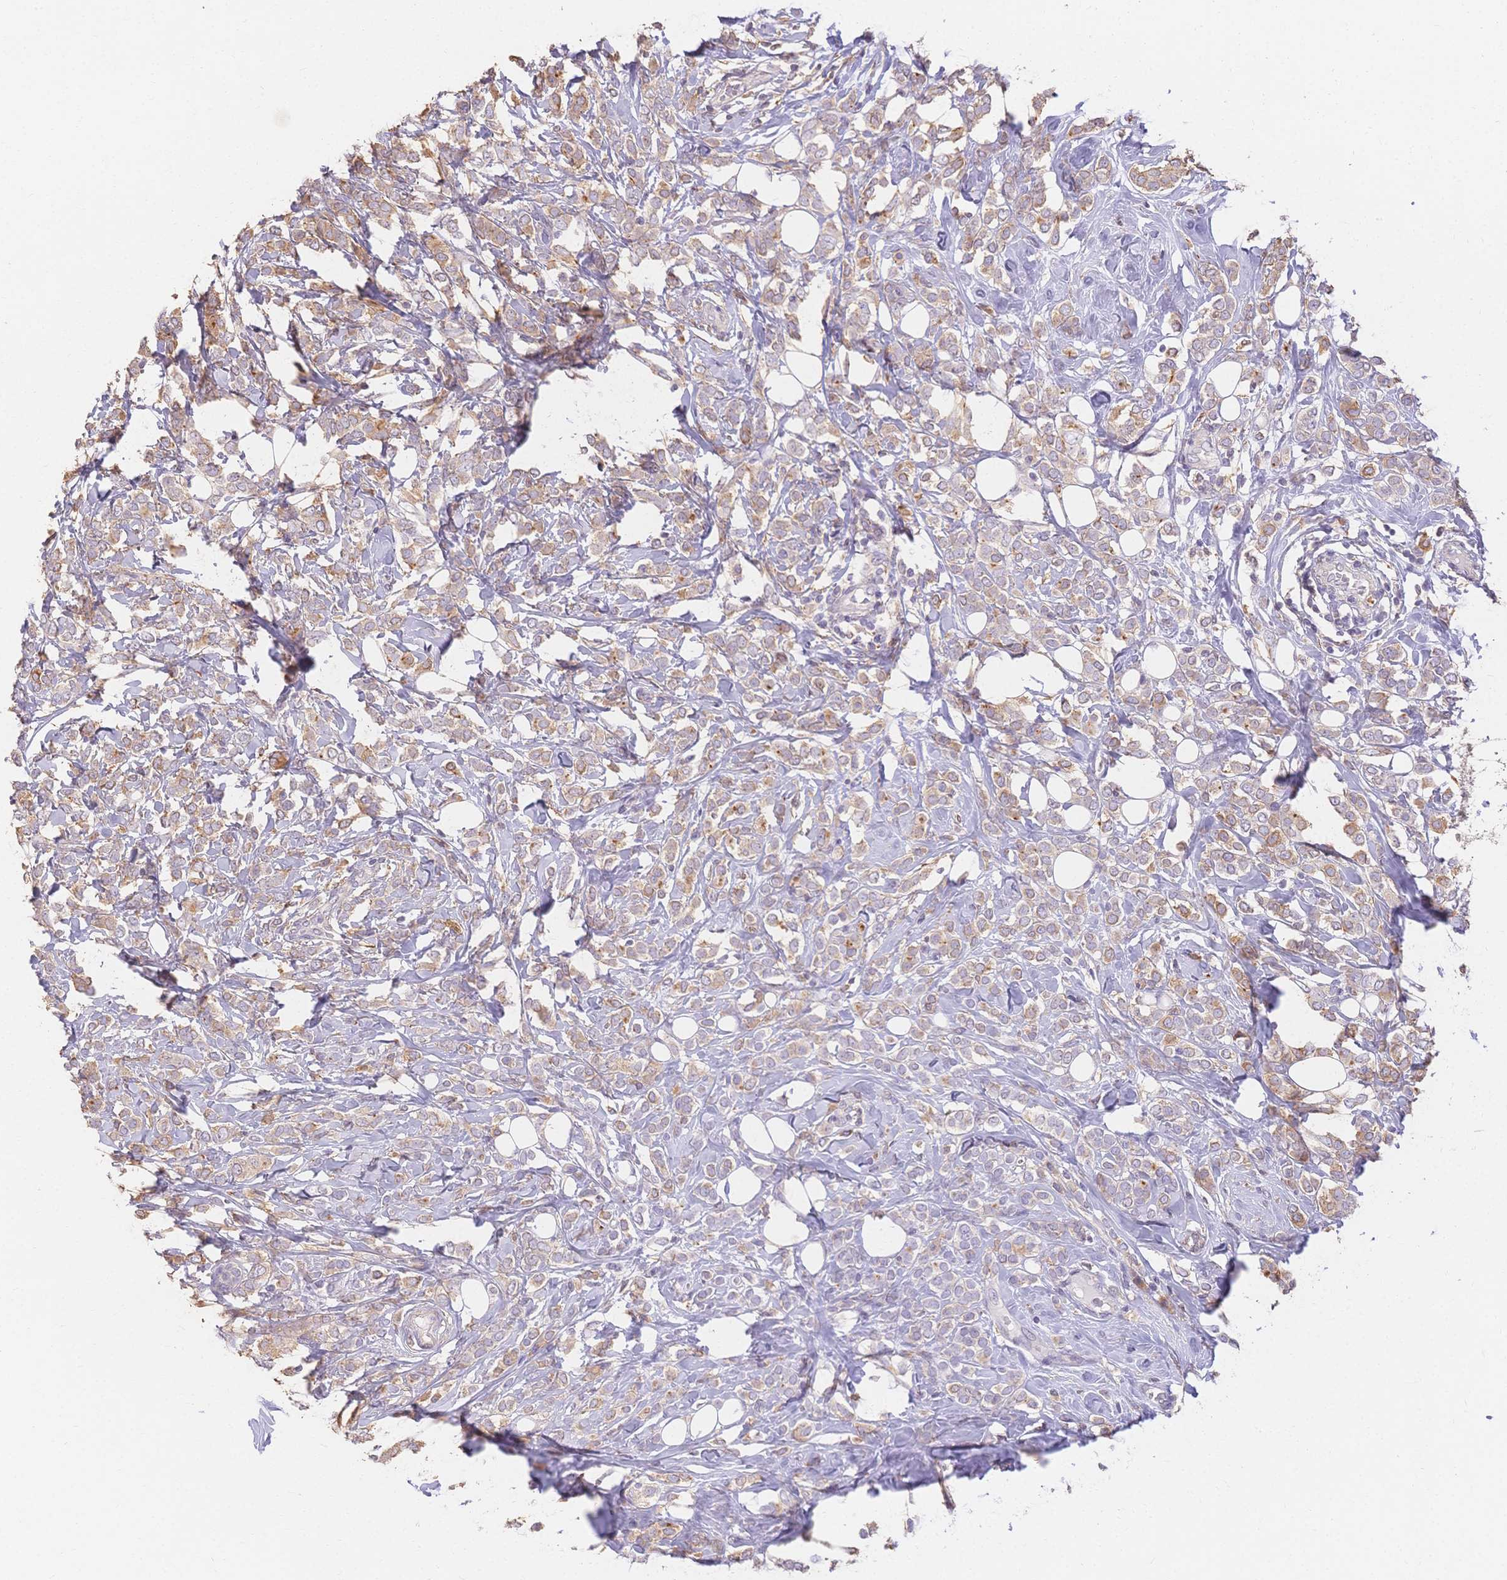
{"staining": {"intensity": "weak", "quantity": ">75%", "location": "cytoplasmic/membranous"}, "tissue": "breast cancer", "cell_type": "Tumor cells", "image_type": "cancer", "snomed": [{"axis": "morphology", "description": "Lobular carcinoma"}, {"axis": "topography", "description": "Breast"}], "caption": "Breast cancer (lobular carcinoma) stained with a protein marker demonstrates weak staining in tumor cells.", "gene": "HS3ST5", "patient": {"sex": "female", "age": 49}}